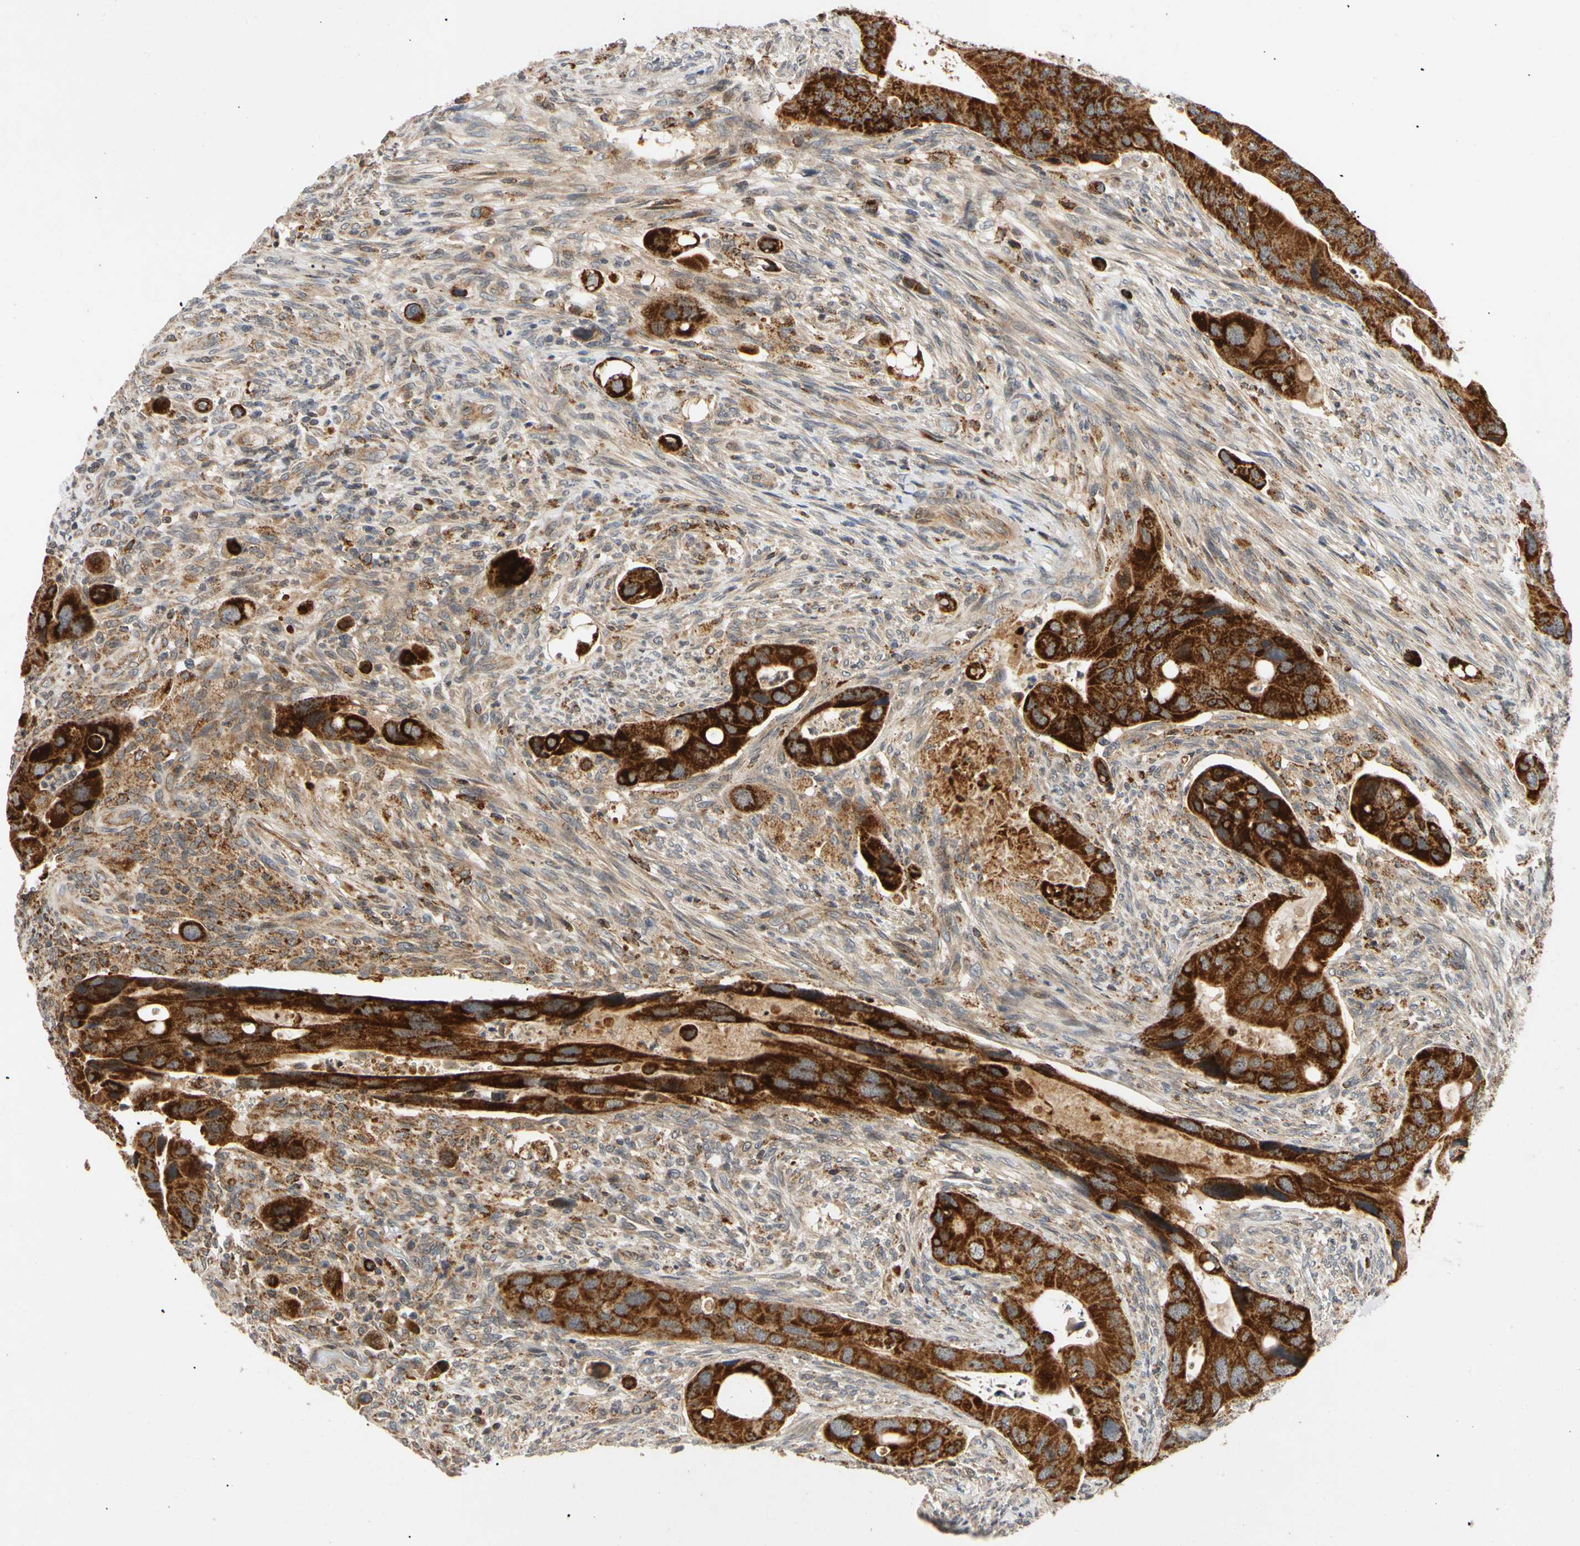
{"staining": {"intensity": "strong", "quantity": ">75%", "location": "cytoplasmic/membranous"}, "tissue": "colorectal cancer", "cell_type": "Tumor cells", "image_type": "cancer", "snomed": [{"axis": "morphology", "description": "Adenocarcinoma, NOS"}, {"axis": "topography", "description": "Rectum"}], "caption": "This is an image of immunohistochemistry (IHC) staining of adenocarcinoma (colorectal), which shows strong expression in the cytoplasmic/membranous of tumor cells.", "gene": "MRPS22", "patient": {"sex": "female", "age": 57}}